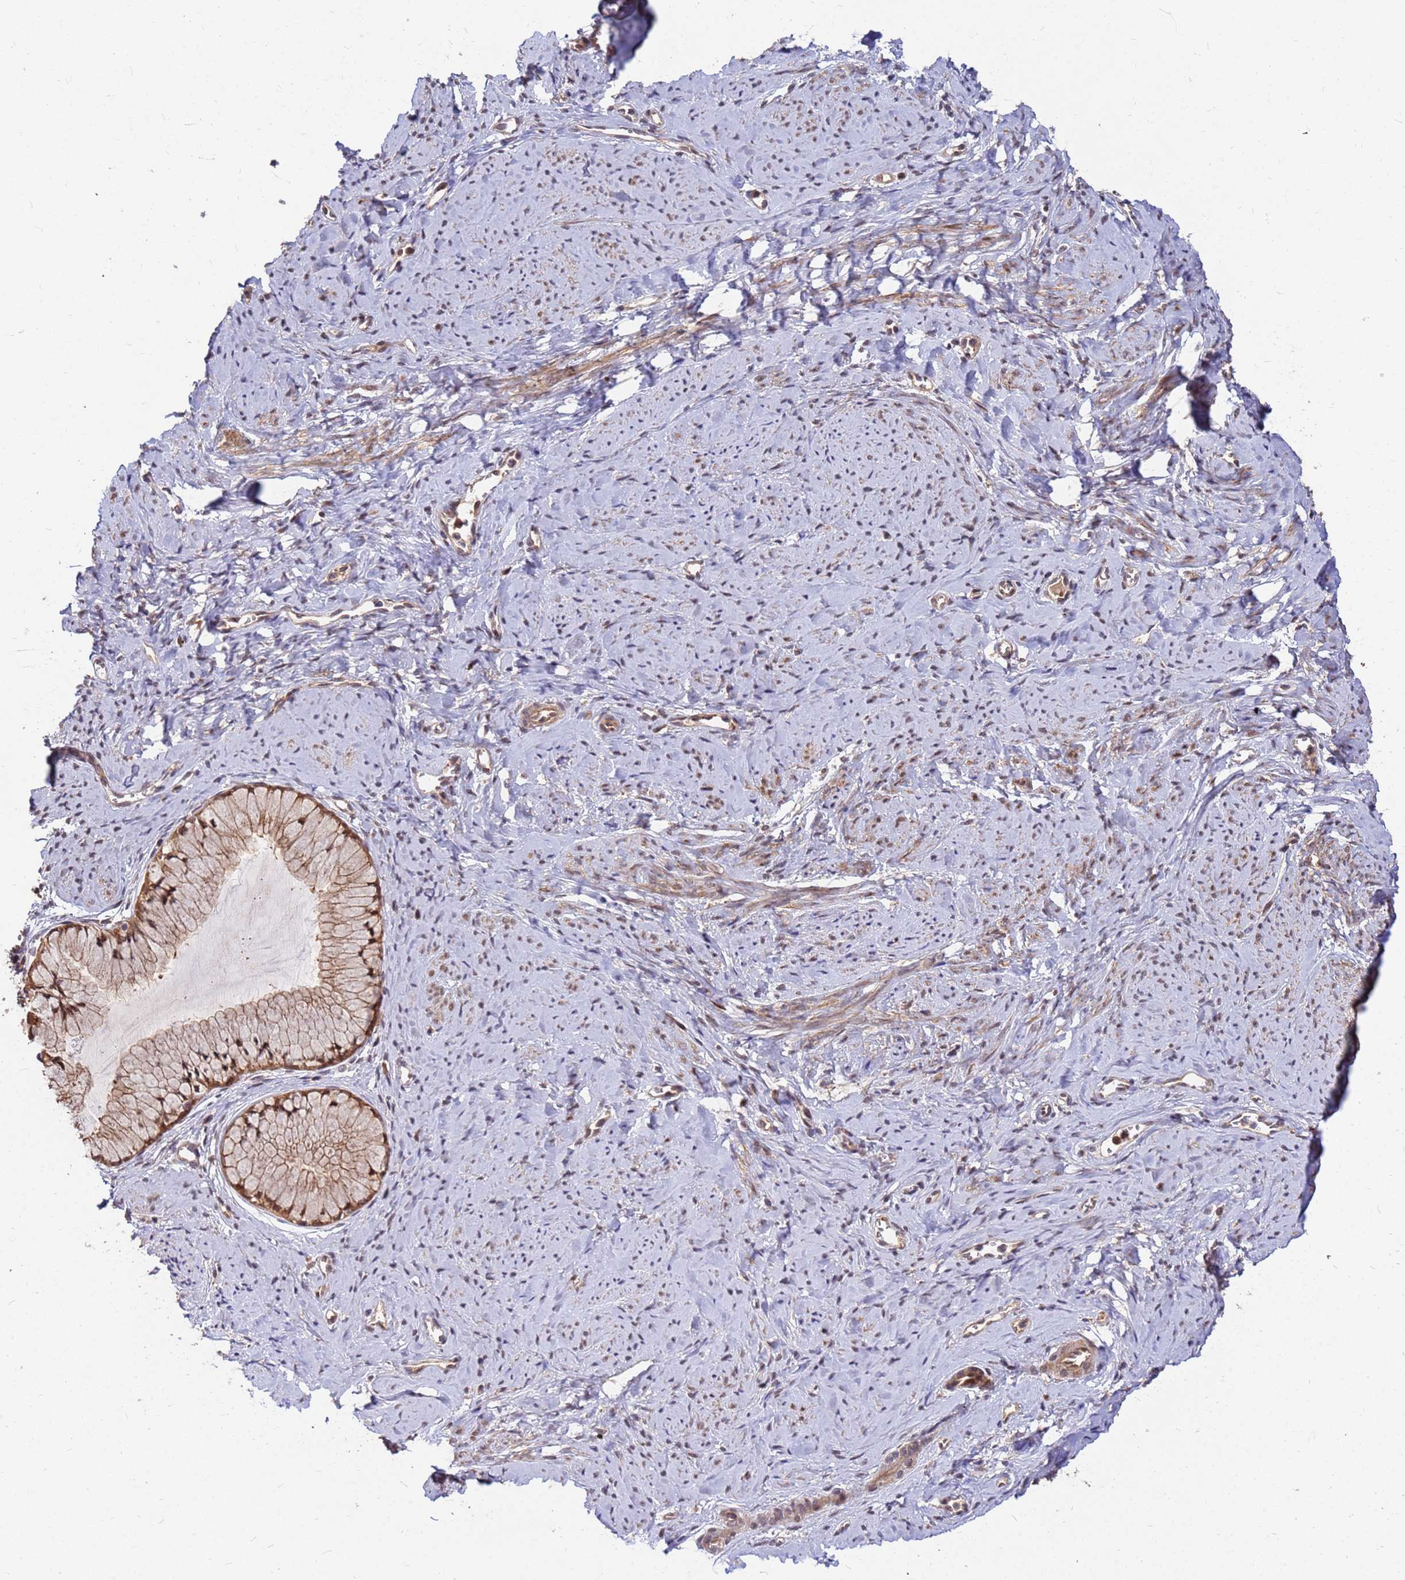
{"staining": {"intensity": "moderate", "quantity": ">75%", "location": "cytoplasmic/membranous,nuclear"}, "tissue": "cervix", "cell_type": "Glandular cells", "image_type": "normal", "snomed": [{"axis": "morphology", "description": "Normal tissue, NOS"}, {"axis": "topography", "description": "Cervix"}], "caption": "Glandular cells reveal medium levels of moderate cytoplasmic/membranous,nuclear expression in approximately >75% of cells in benign human cervix.", "gene": "DUS4L", "patient": {"sex": "female", "age": 42}}